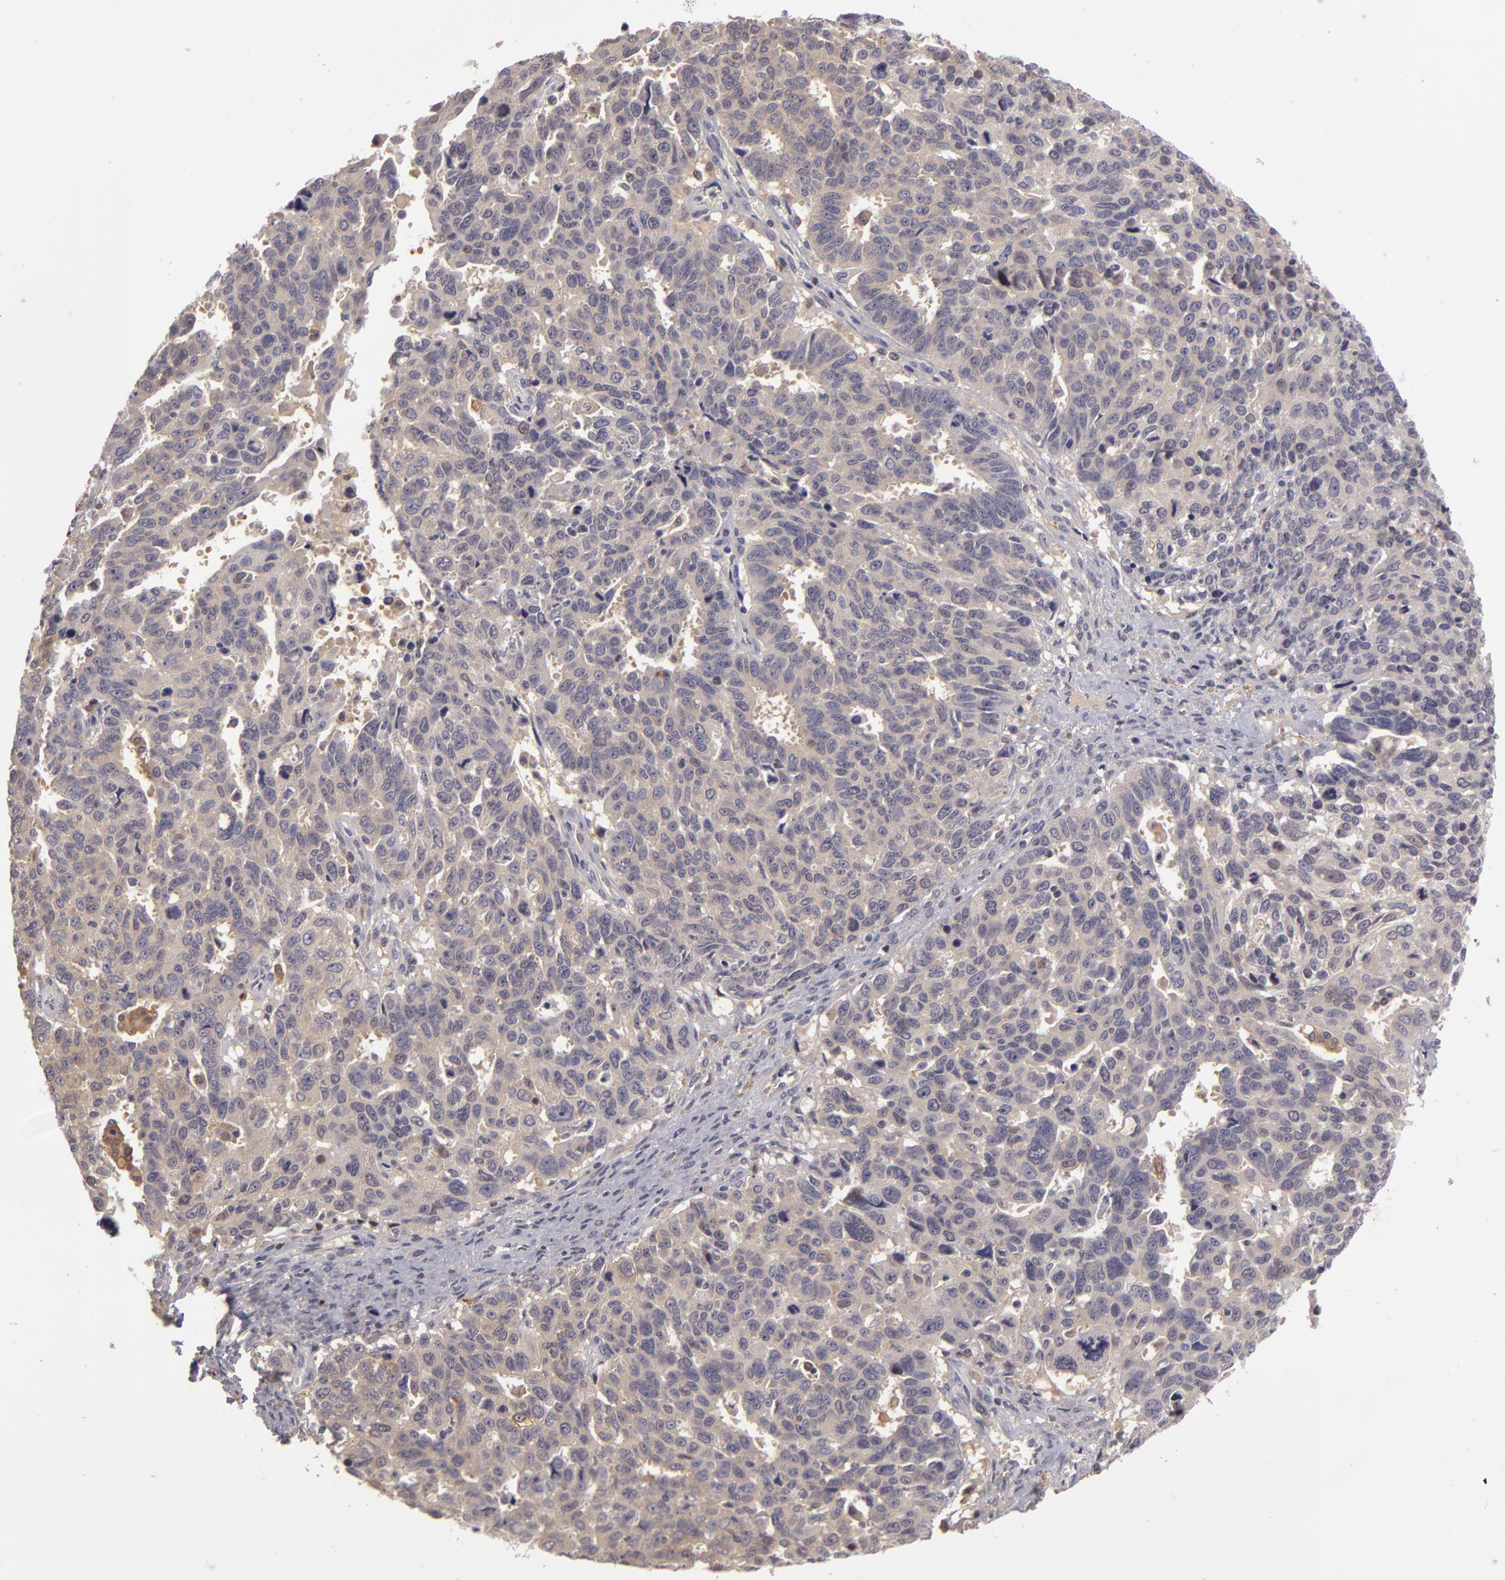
{"staining": {"intensity": "negative", "quantity": "none", "location": "none"}, "tissue": "ovarian cancer", "cell_type": "Tumor cells", "image_type": "cancer", "snomed": [{"axis": "morphology", "description": "Carcinoma, endometroid"}, {"axis": "morphology", "description": "Cystadenocarcinoma, serous, NOS"}, {"axis": "topography", "description": "Ovary"}], "caption": "IHC histopathology image of human serous cystadenocarcinoma (ovarian) stained for a protein (brown), which displays no staining in tumor cells.", "gene": "GNPDA1", "patient": {"sex": "female", "age": 45}}